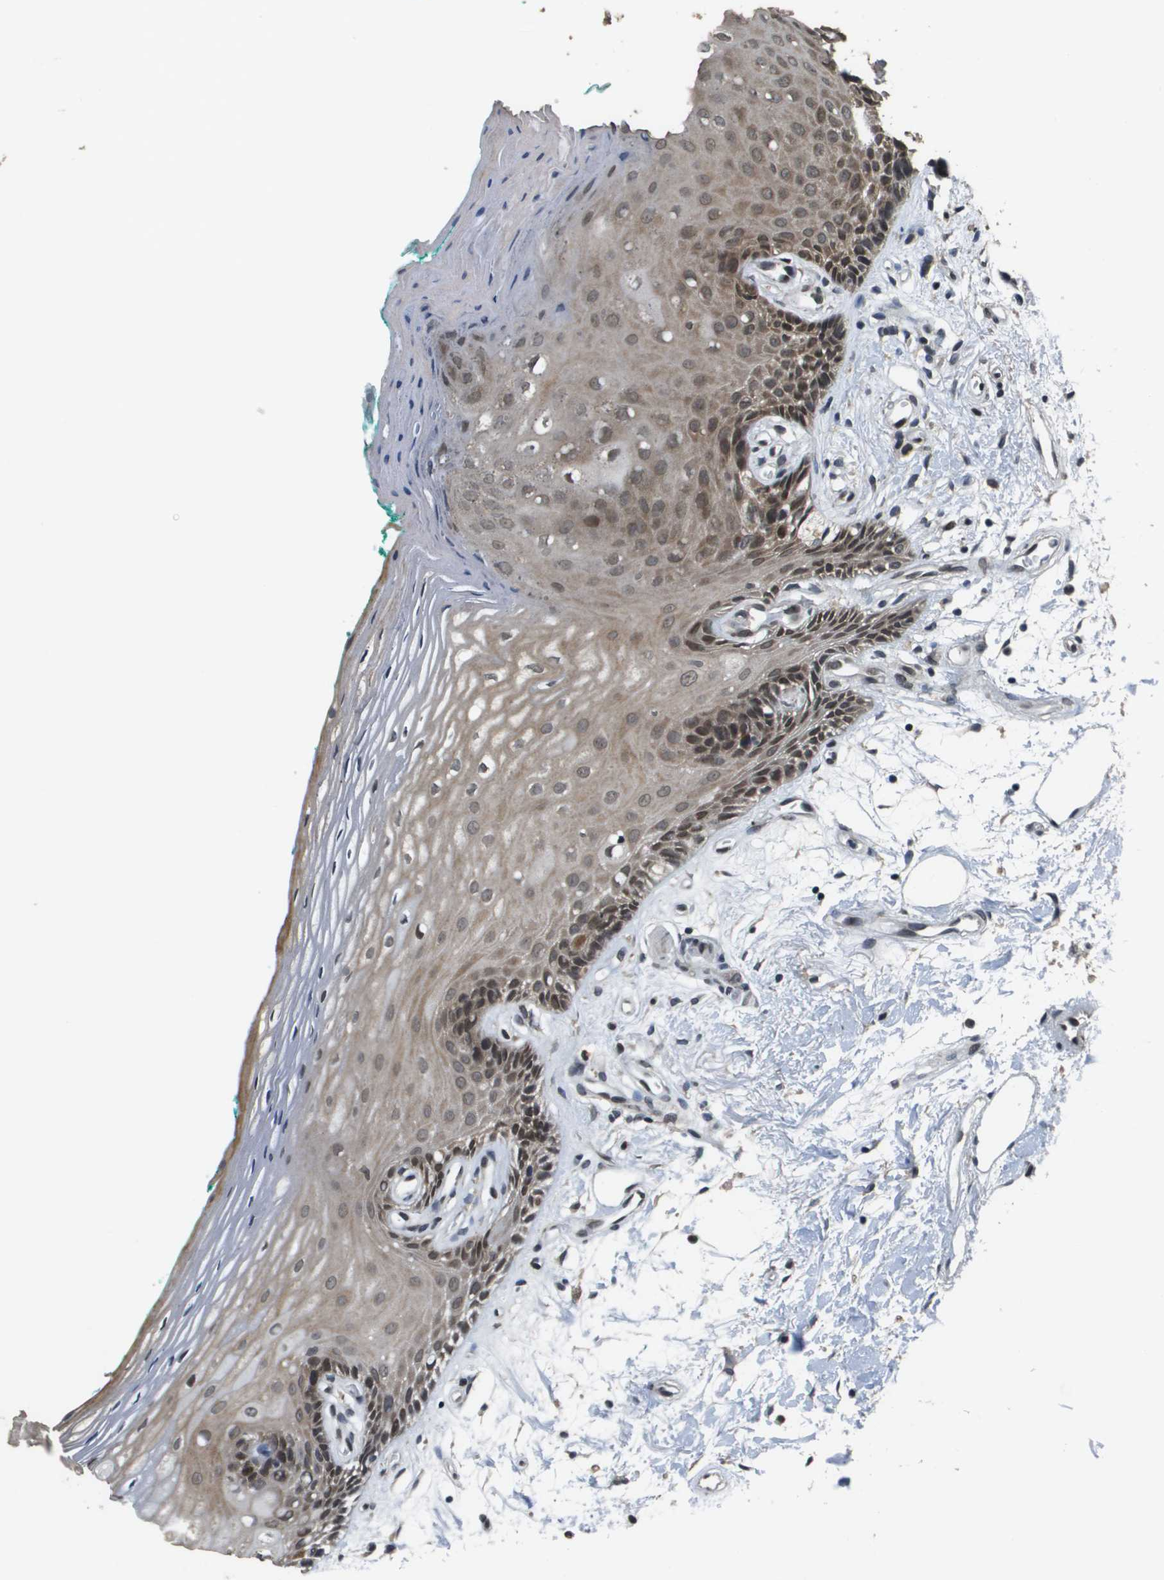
{"staining": {"intensity": "moderate", "quantity": "25%-75%", "location": "cytoplasmic/membranous,nuclear"}, "tissue": "oral mucosa", "cell_type": "Squamous epithelial cells", "image_type": "normal", "snomed": [{"axis": "morphology", "description": "Normal tissue, NOS"}, {"axis": "topography", "description": "Skeletal muscle"}, {"axis": "topography", "description": "Oral tissue"}, {"axis": "topography", "description": "Peripheral nerve tissue"}], "caption": "Immunohistochemistry (DAB) staining of unremarkable human oral mucosa demonstrates moderate cytoplasmic/membranous,nuclear protein staining in about 25%-75% of squamous epithelial cells. Using DAB (3,3'-diaminobenzidine) (brown) and hematoxylin (blue) stains, captured at high magnification using brightfield microscopy.", "gene": "FANCC", "patient": {"sex": "female", "age": 84}}